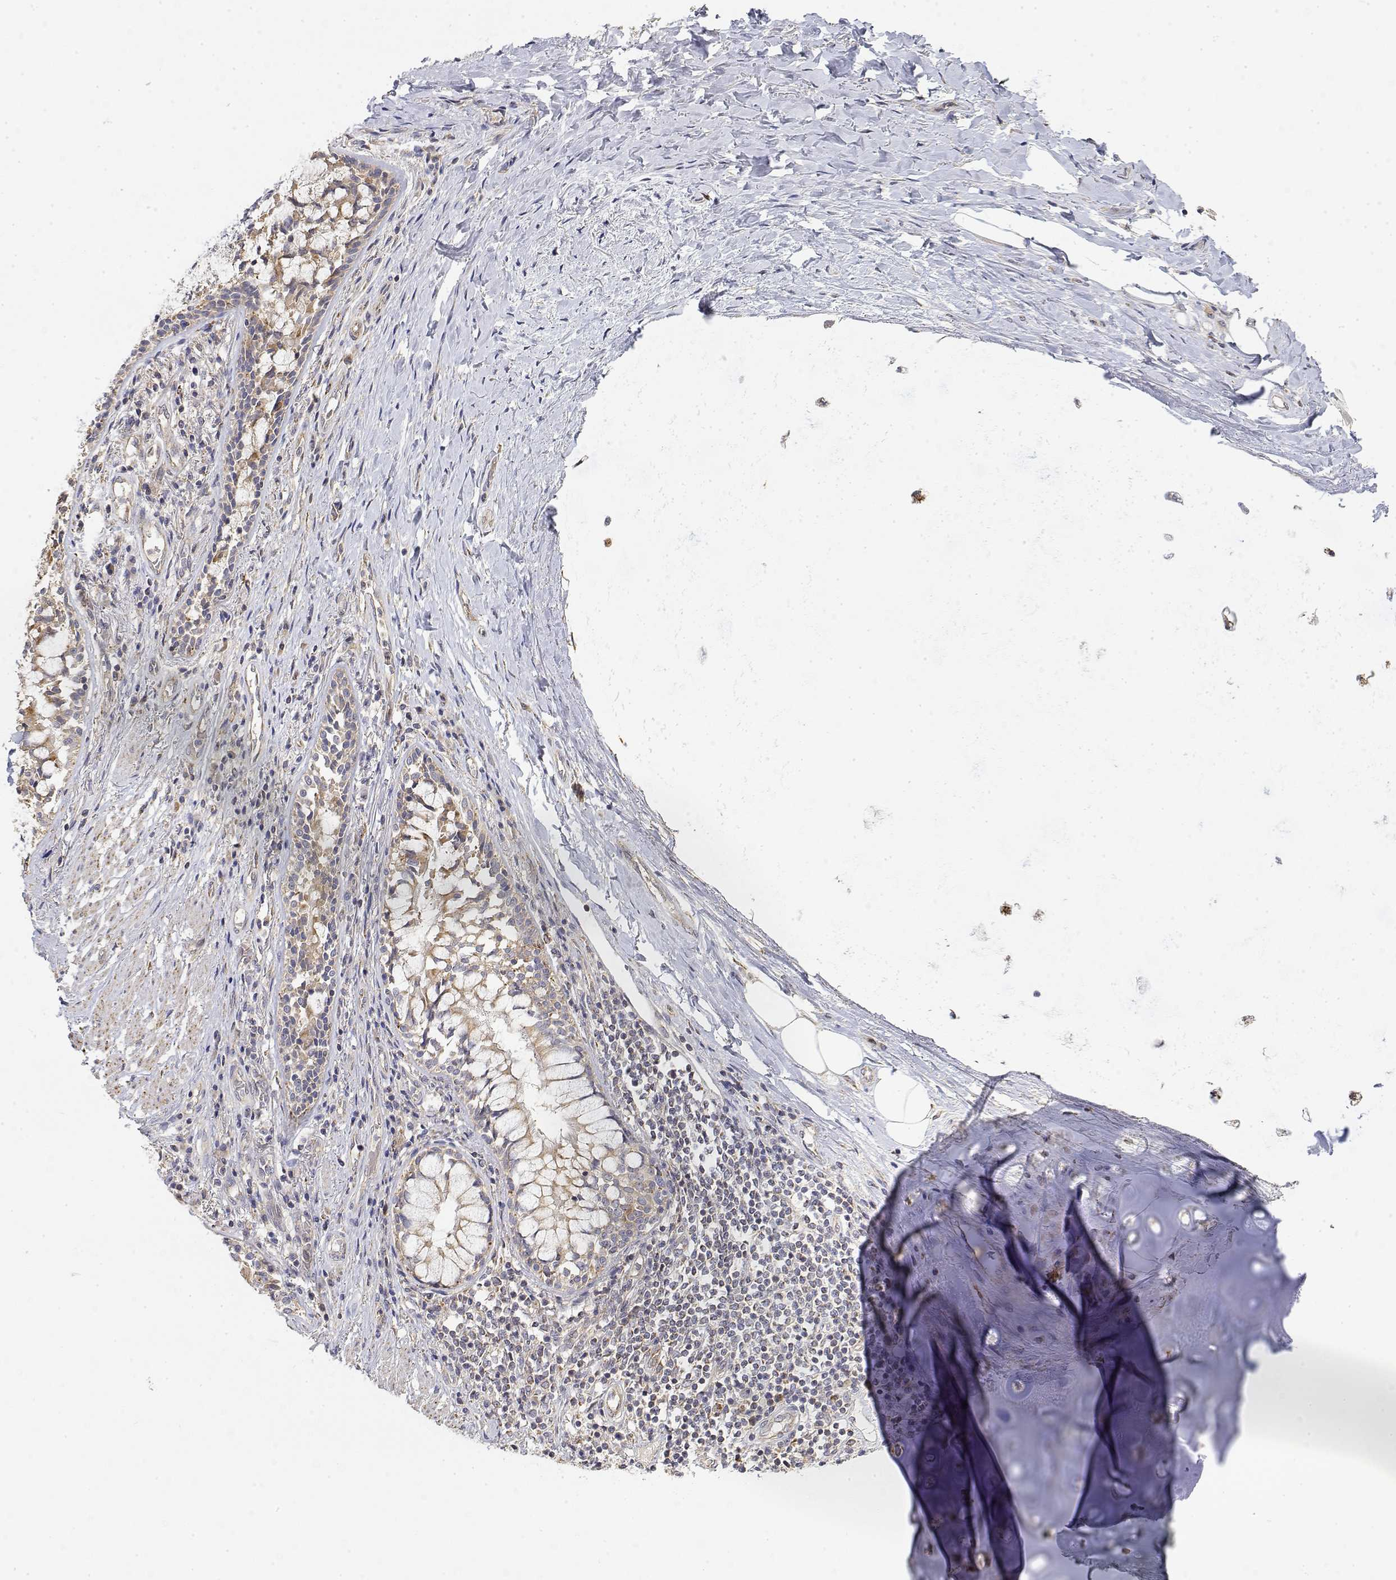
{"staining": {"intensity": "negative", "quantity": "none", "location": "none"}, "tissue": "adipose tissue", "cell_type": "Adipocytes", "image_type": "normal", "snomed": [{"axis": "morphology", "description": "Normal tissue, NOS"}, {"axis": "topography", "description": "Cartilage tissue"}, {"axis": "topography", "description": "Bronchus"}], "caption": "Benign adipose tissue was stained to show a protein in brown. There is no significant expression in adipocytes.", "gene": "LONRF3", "patient": {"sex": "male", "age": 64}}